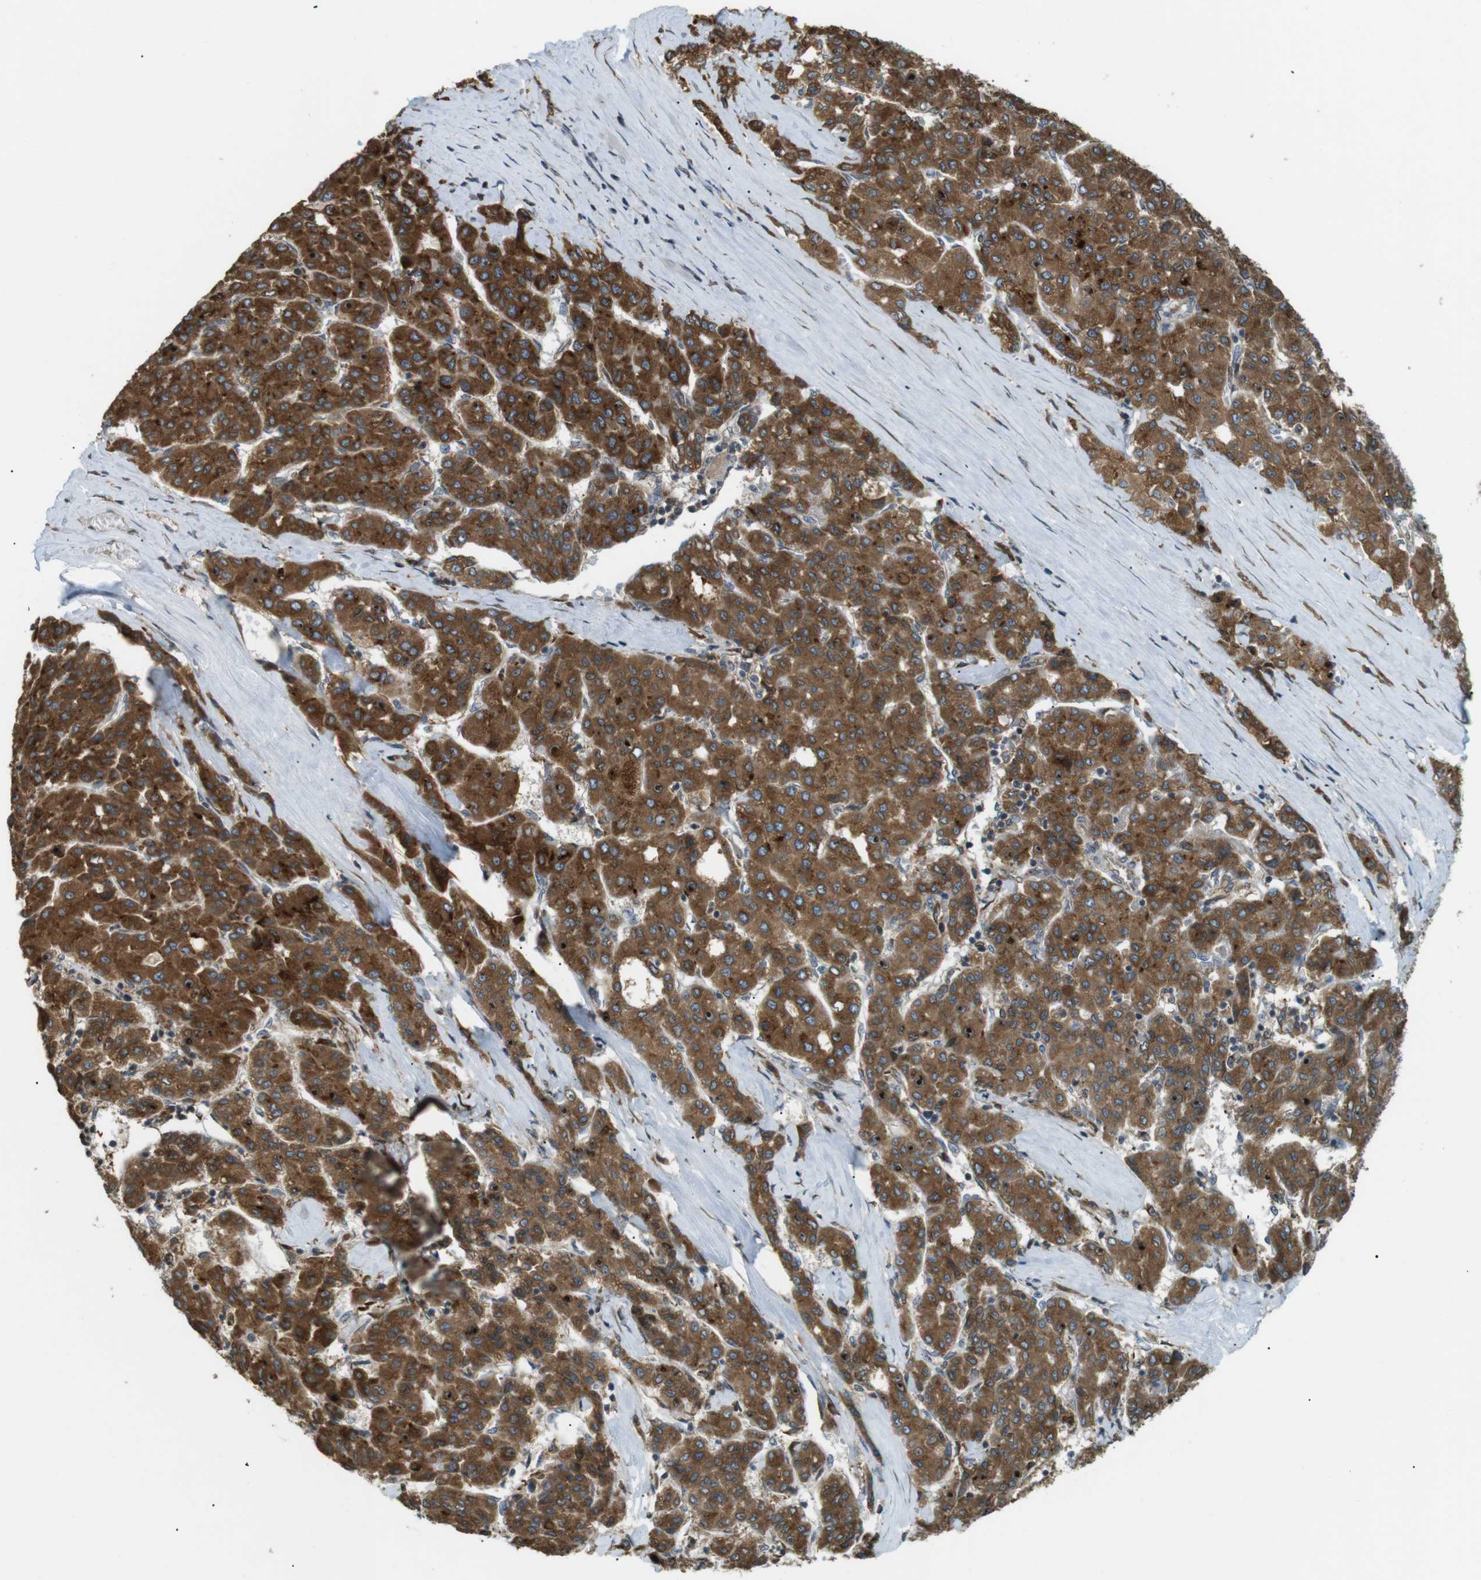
{"staining": {"intensity": "moderate", "quantity": ">75%", "location": "cytoplasmic/membranous"}, "tissue": "liver cancer", "cell_type": "Tumor cells", "image_type": "cancer", "snomed": [{"axis": "morphology", "description": "Carcinoma, Hepatocellular, NOS"}, {"axis": "topography", "description": "Liver"}], "caption": "Hepatocellular carcinoma (liver) stained with immunohistochemistry (IHC) reveals moderate cytoplasmic/membranous positivity in about >75% of tumor cells. The staining was performed using DAB (3,3'-diaminobenzidine) to visualize the protein expression in brown, while the nuclei were stained in blue with hematoxylin (Magnification: 20x).", "gene": "TMED4", "patient": {"sex": "male", "age": 65}}